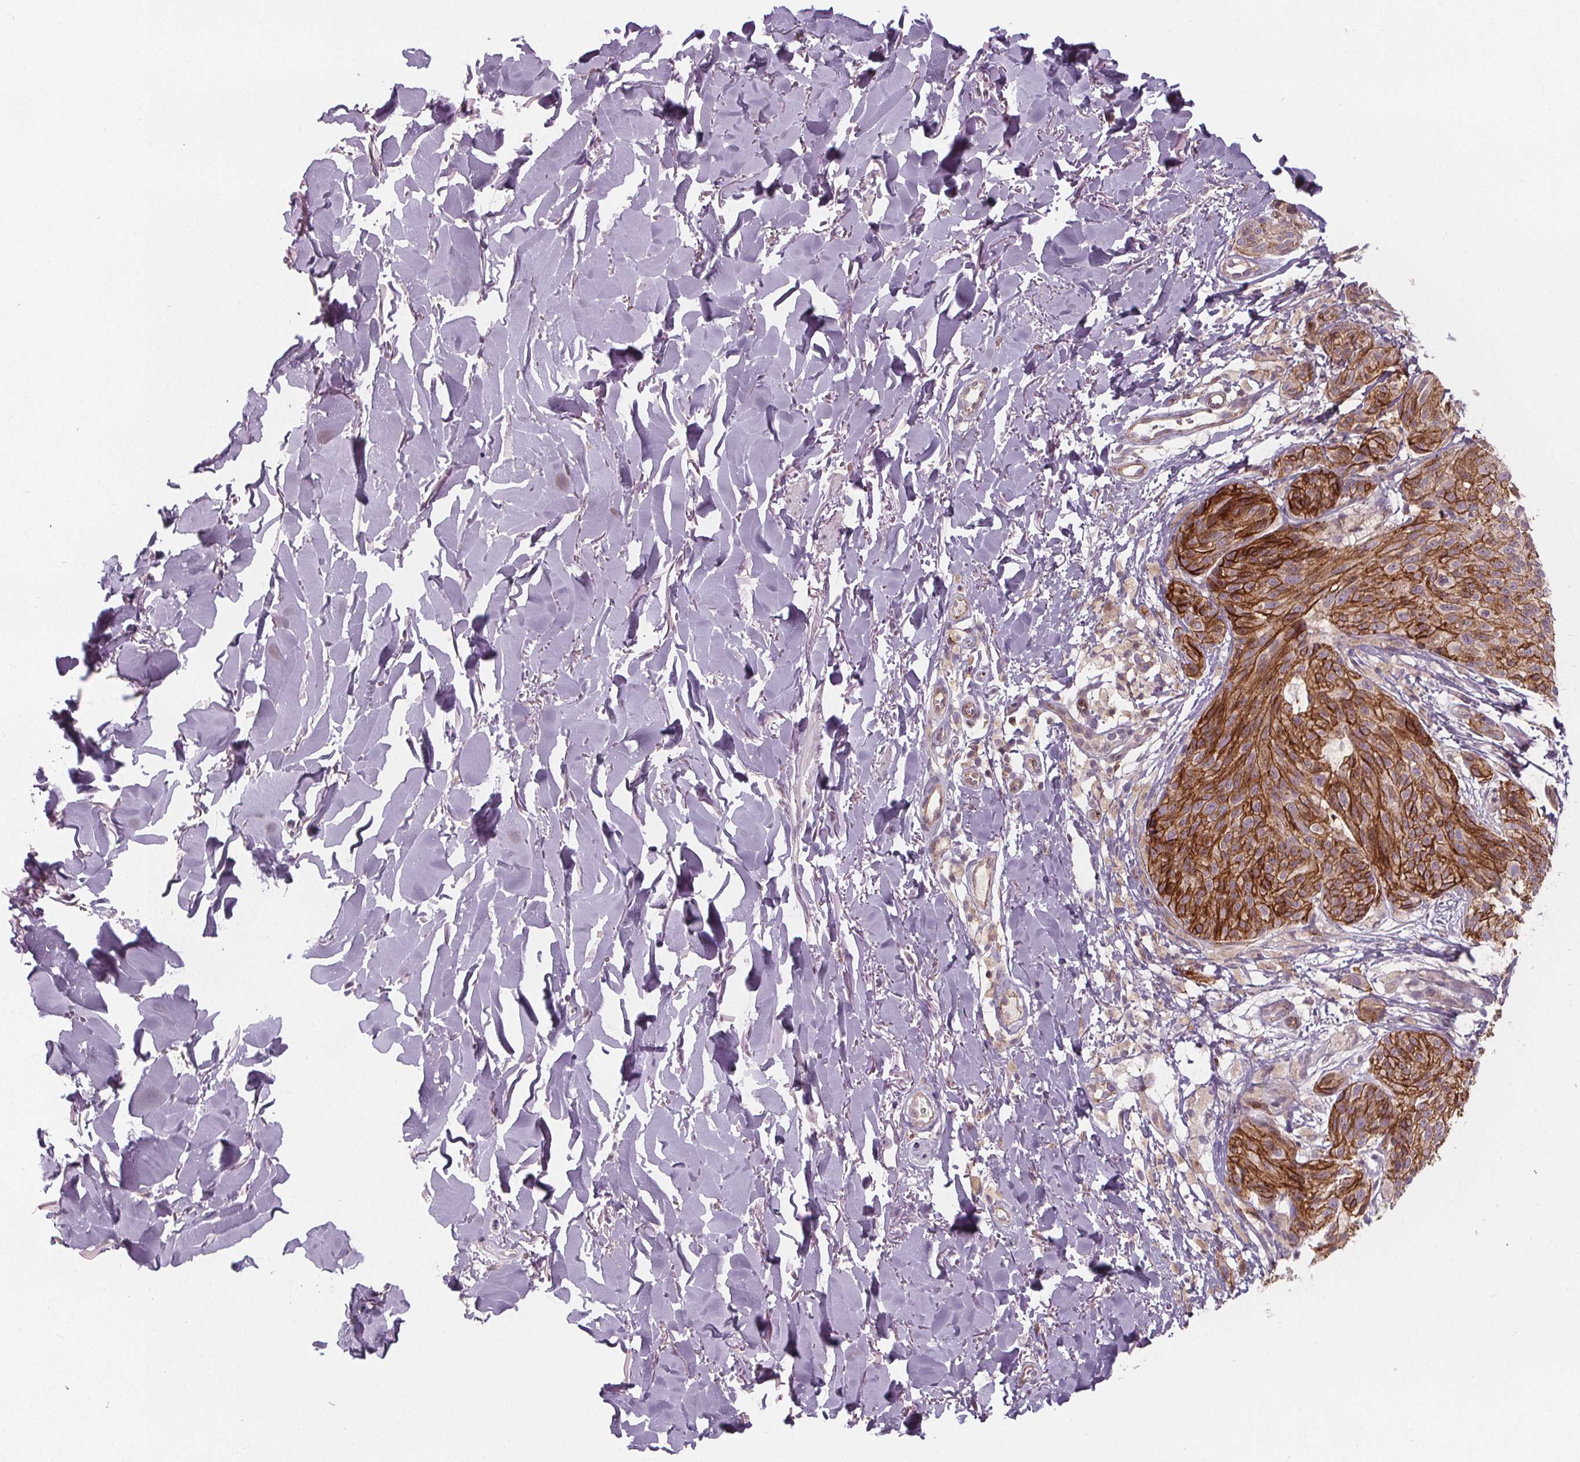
{"staining": {"intensity": "strong", "quantity": ">75%", "location": "cytoplasmic/membranous"}, "tissue": "melanoma", "cell_type": "Tumor cells", "image_type": "cancer", "snomed": [{"axis": "morphology", "description": "Malignant melanoma, NOS"}, {"axis": "topography", "description": "Skin"}], "caption": "Immunohistochemical staining of melanoma demonstrates high levels of strong cytoplasmic/membranous positivity in about >75% of tumor cells.", "gene": "ATP1A1", "patient": {"sex": "female", "age": 87}}